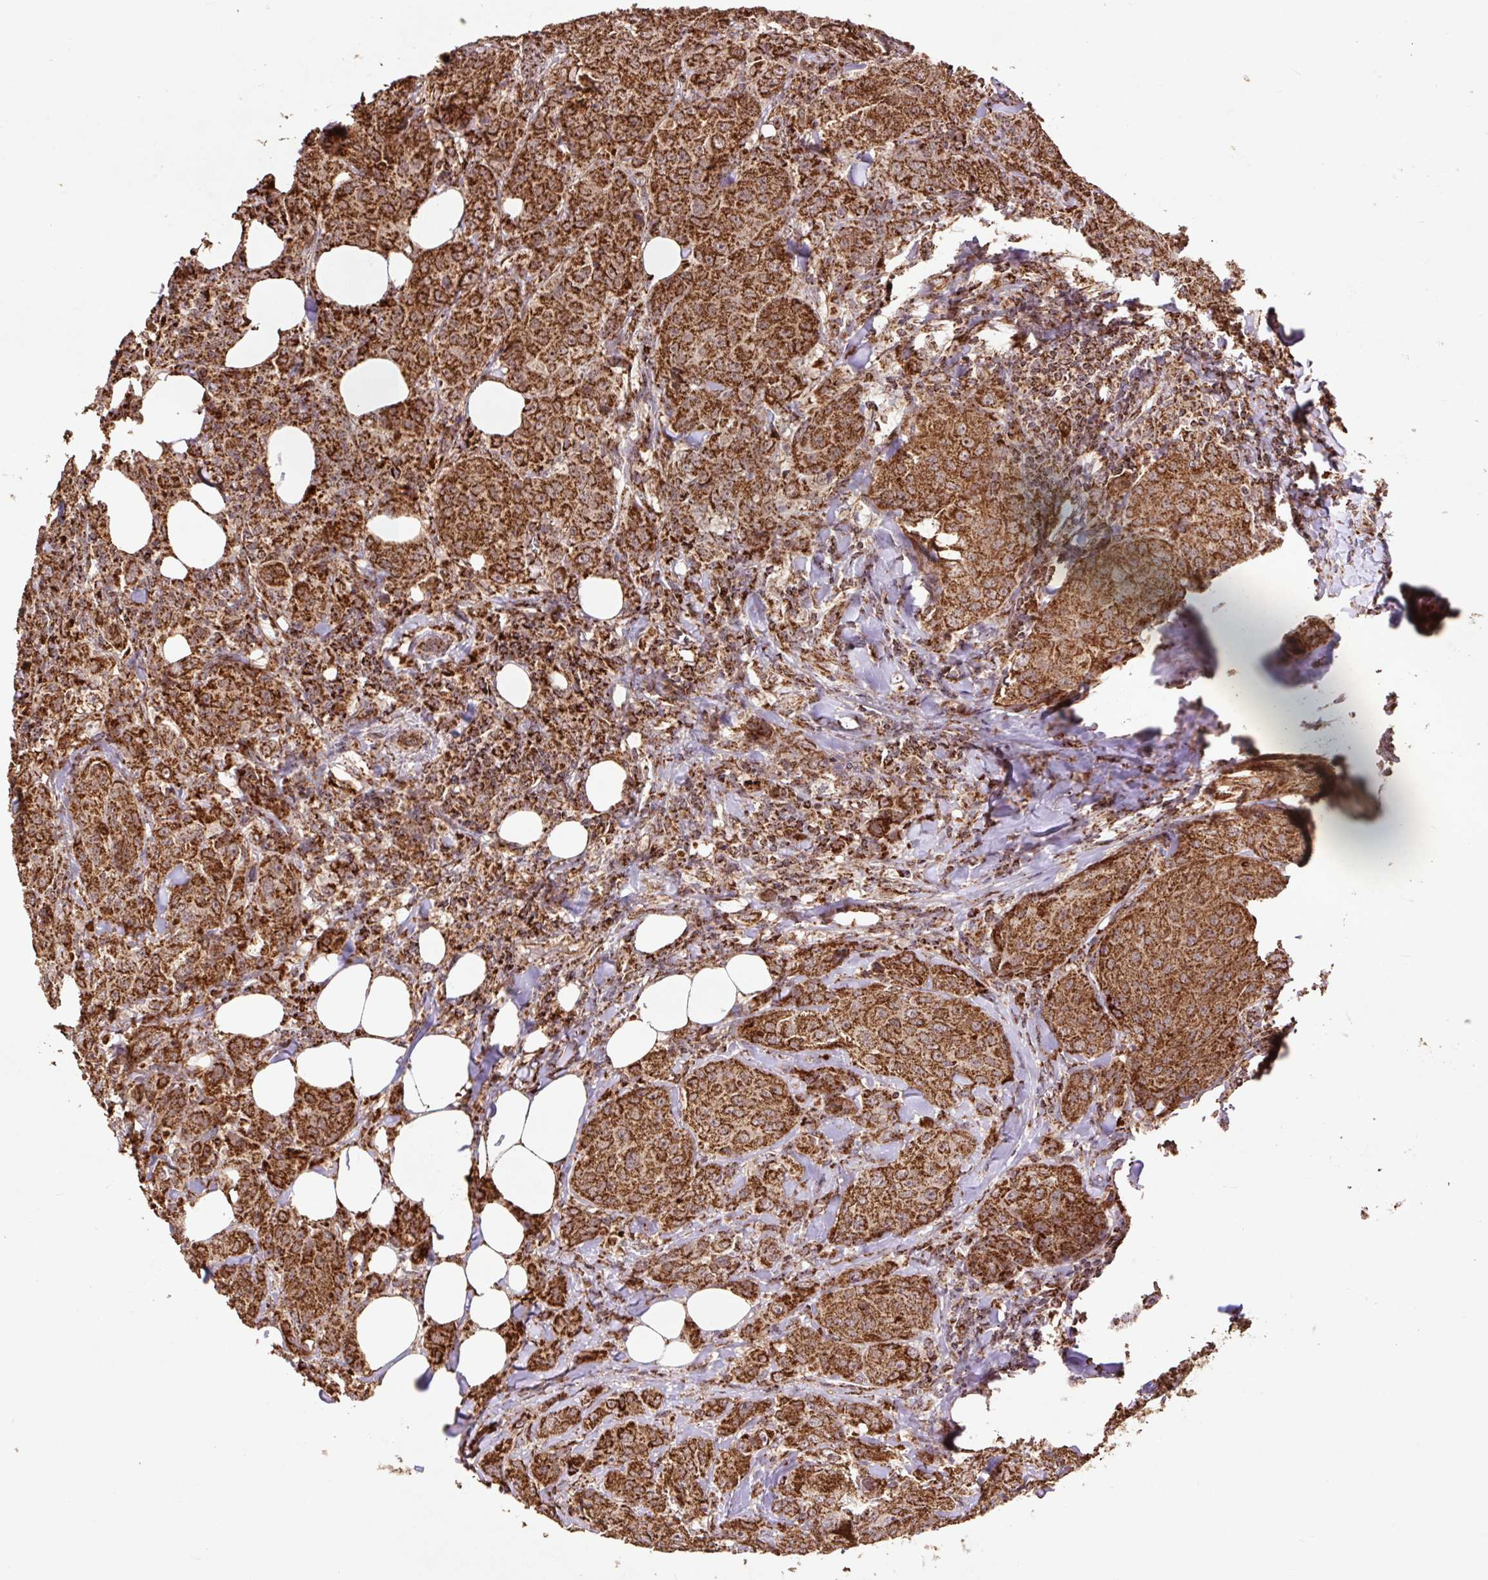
{"staining": {"intensity": "strong", "quantity": ">75%", "location": "cytoplasmic/membranous"}, "tissue": "breast cancer", "cell_type": "Tumor cells", "image_type": "cancer", "snomed": [{"axis": "morphology", "description": "Duct carcinoma"}, {"axis": "topography", "description": "Breast"}], "caption": "A high-resolution histopathology image shows immunohistochemistry staining of breast cancer, which reveals strong cytoplasmic/membranous positivity in approximately >75% of tumor cells. (DAB (3,3'-diaminobenzidine) IHC with brightfield microscopy, high magnification).", "gene": "ATP5F1A", "patient": {"sex": "female", "age": 43}}